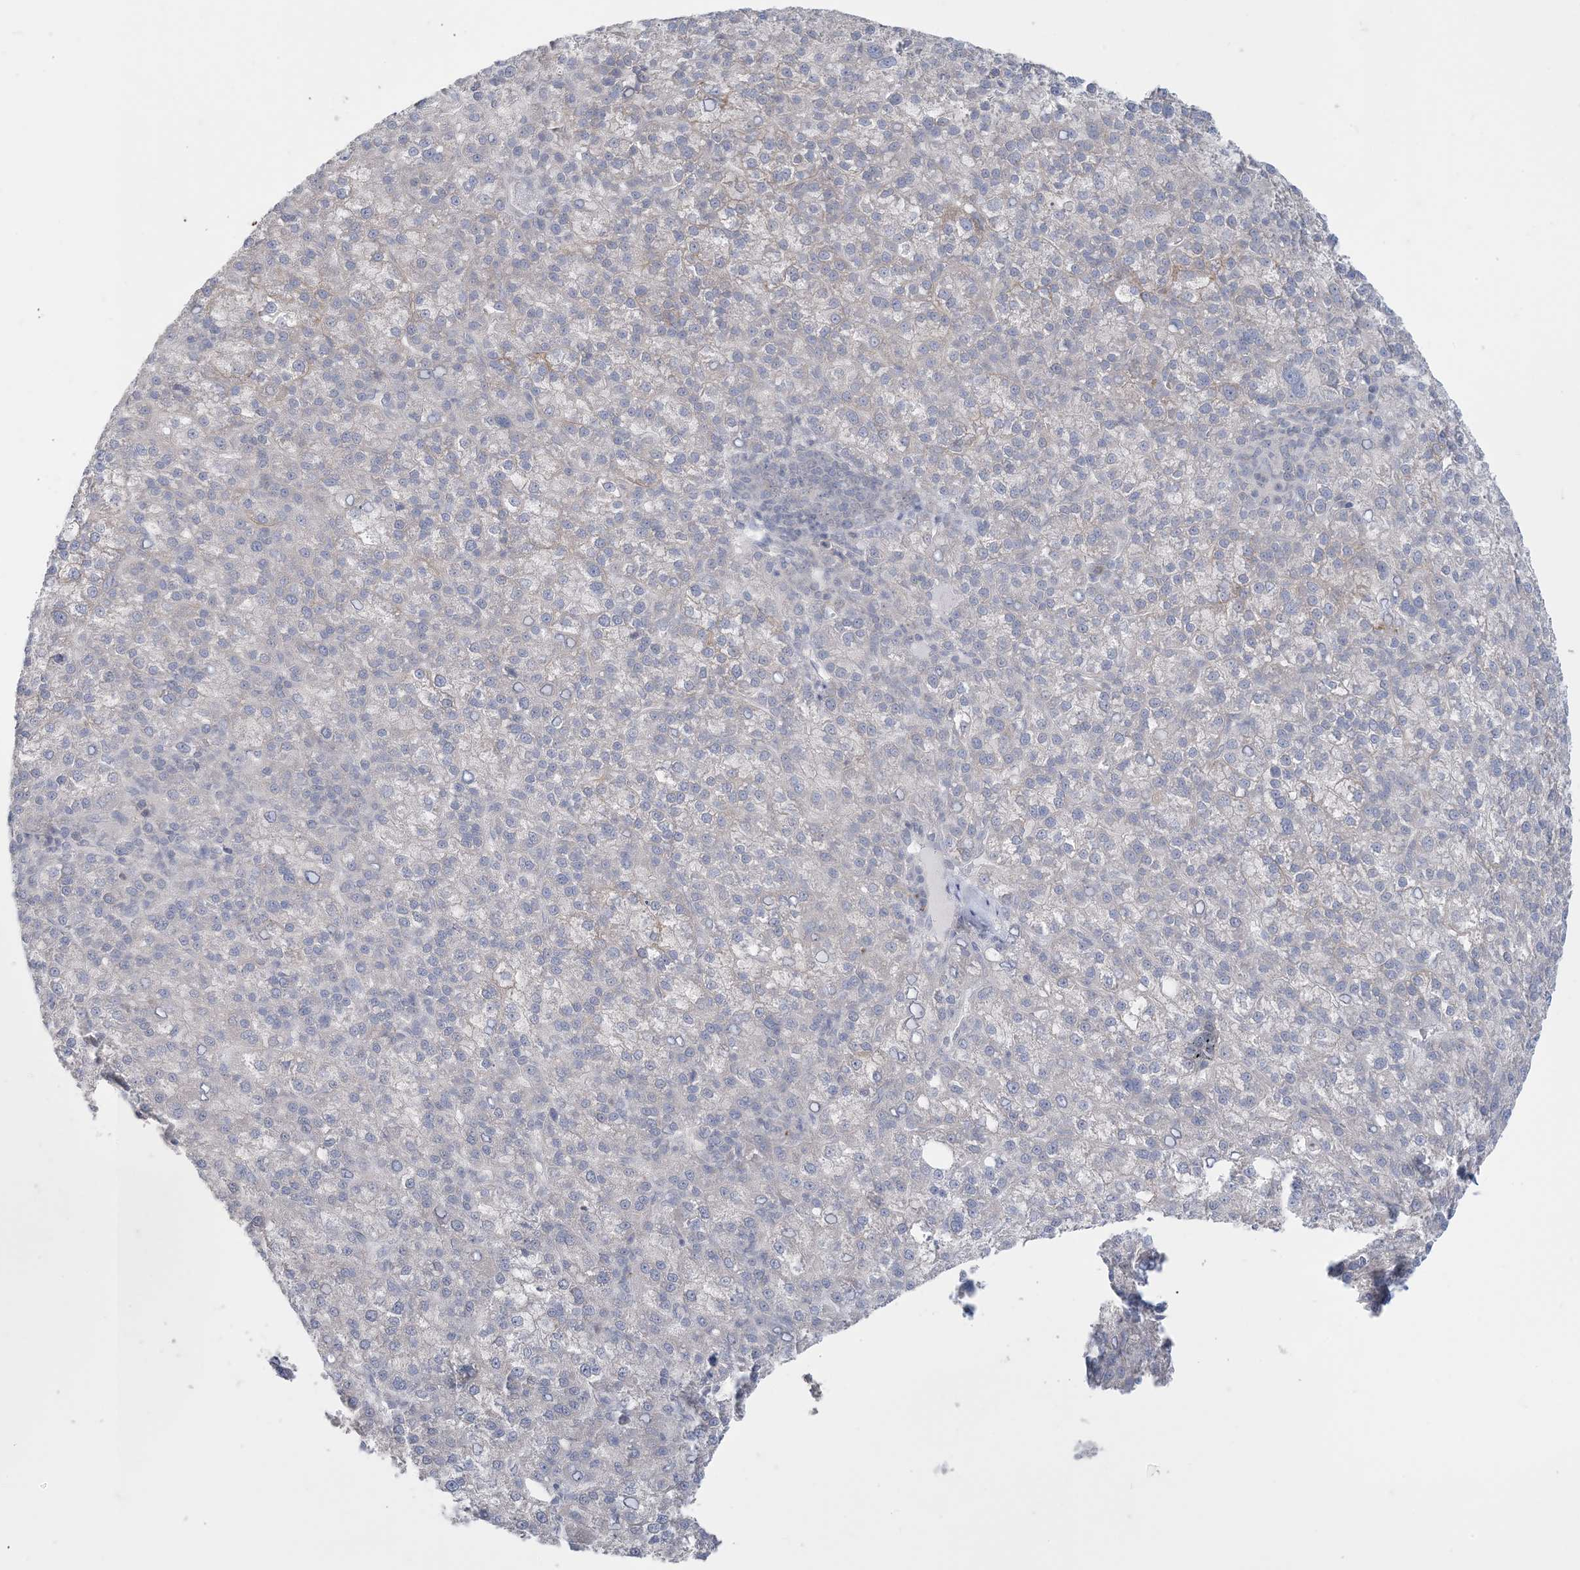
{"staining": {"intensity": "negative", "quantity": "none", "location": "none"}, "tissue": "liver cancer", "cell_type": "Tumor cells", "image_type": "cancer", "snomed": [{"axis": "morphology", "description": "Carcinoma, Hepatocellular, NOS"}, {"axis": "topography", "description": "Liver"}], "caption": "Immunohistochemistry image of neoplastic tissue: human liver cancer (hepatocellular carcinoma) stained with DAB (3,3'-diaminobenzidine) reveals no significant protein staining in tumor cells.", "gene": "KIF3A", "patient": {"sex": "female", "age": 58}}